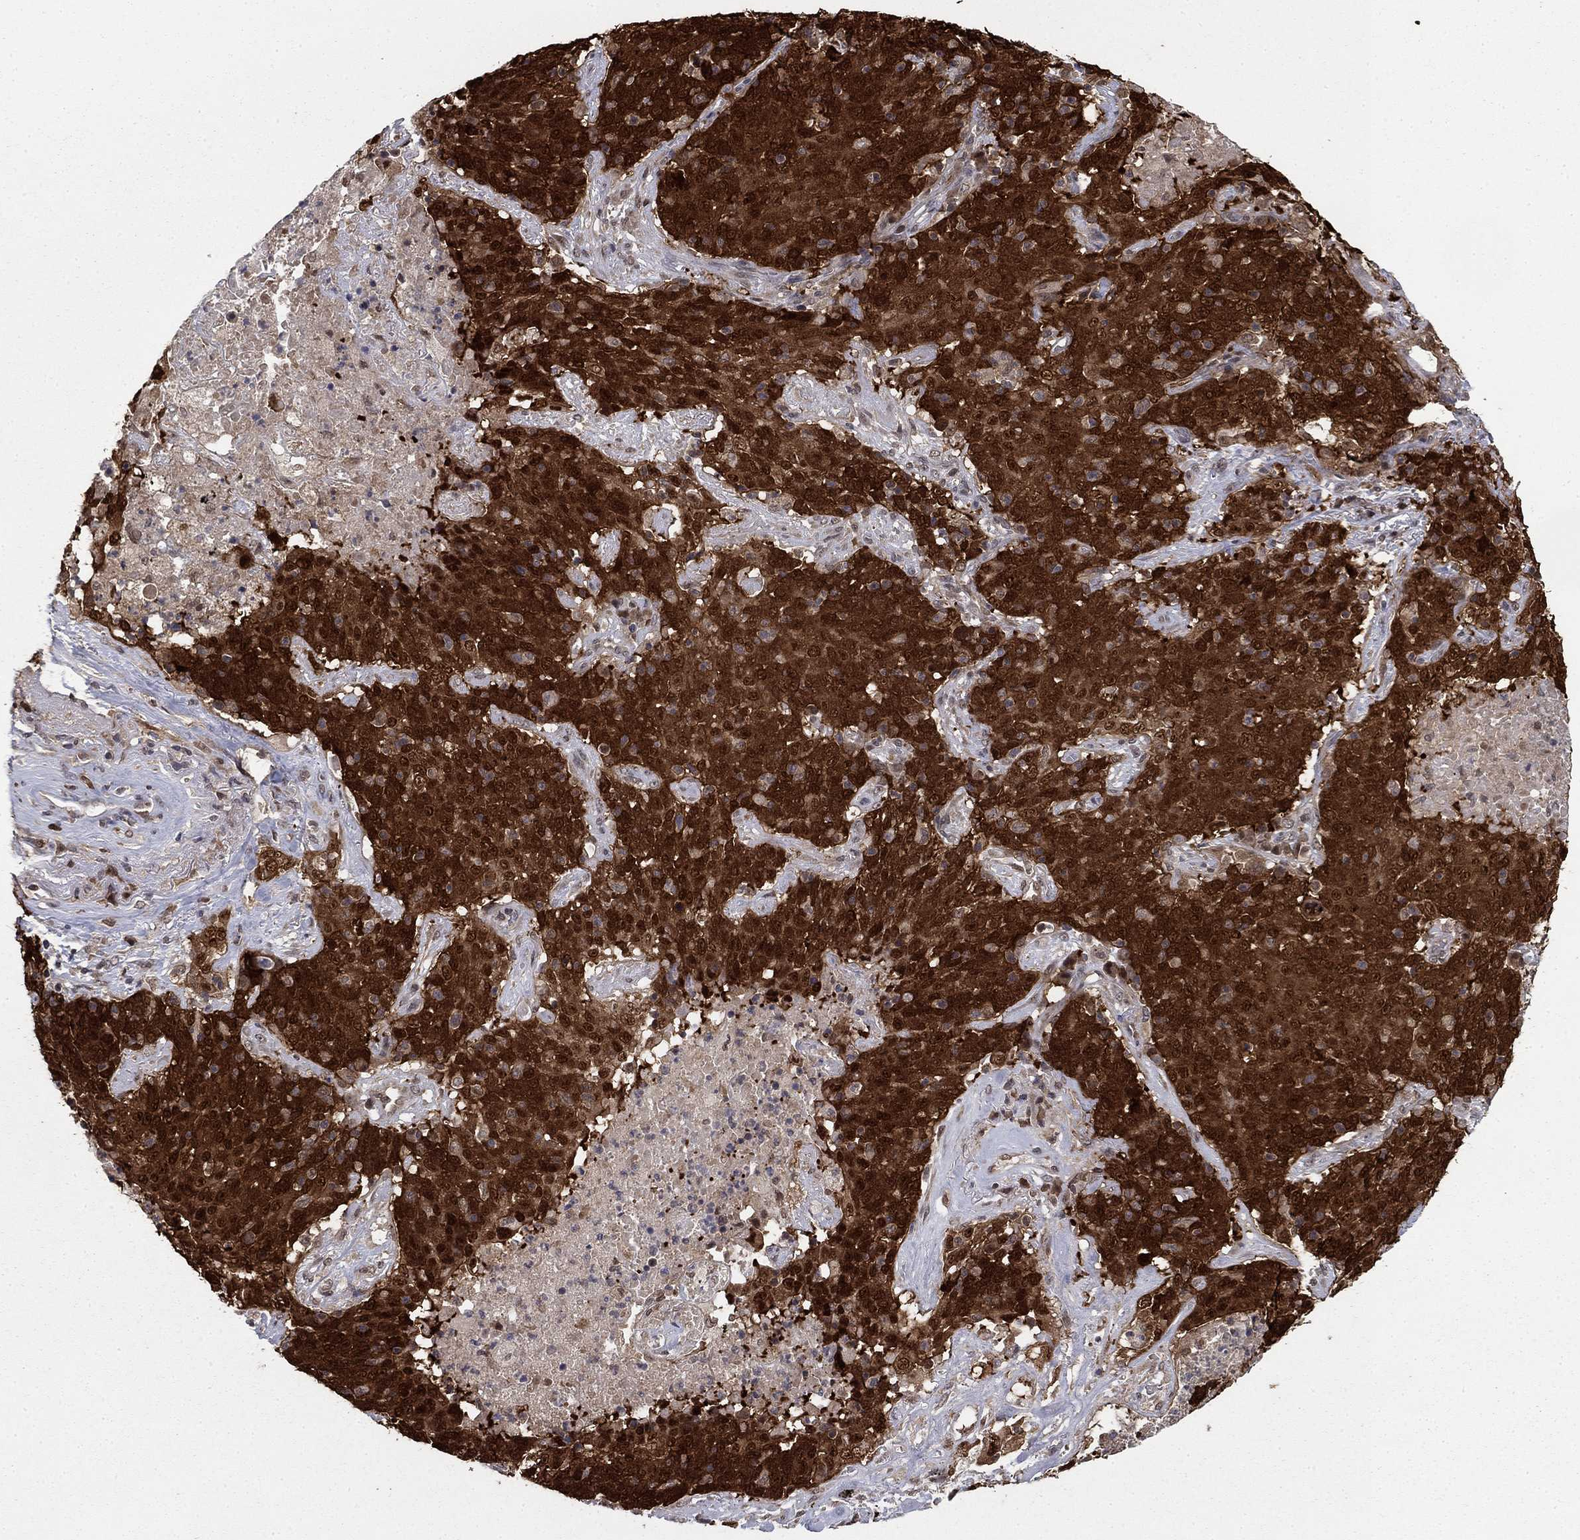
{"staining": {"intensity": "strong", "quantity": ">75%", "location": "cytoplasmic/membranous"}, "tissue": "lung cancer", "cell_type": "Tumor cells", "image_type": "cancer", "snomed": [{"axis": "morphology", "description": "Squamous cell carcinoma, NOS"}, {"axis": "topography", "description": "Lung"}], "caption": "About >75% of tumor cells in lung cancer reveal strong cytoplasmic/membranous protein expression as visualized by brown immunohistochemical staining.", "gene": "FKBP4", "patient": {"sex": "male", "age": 82}}